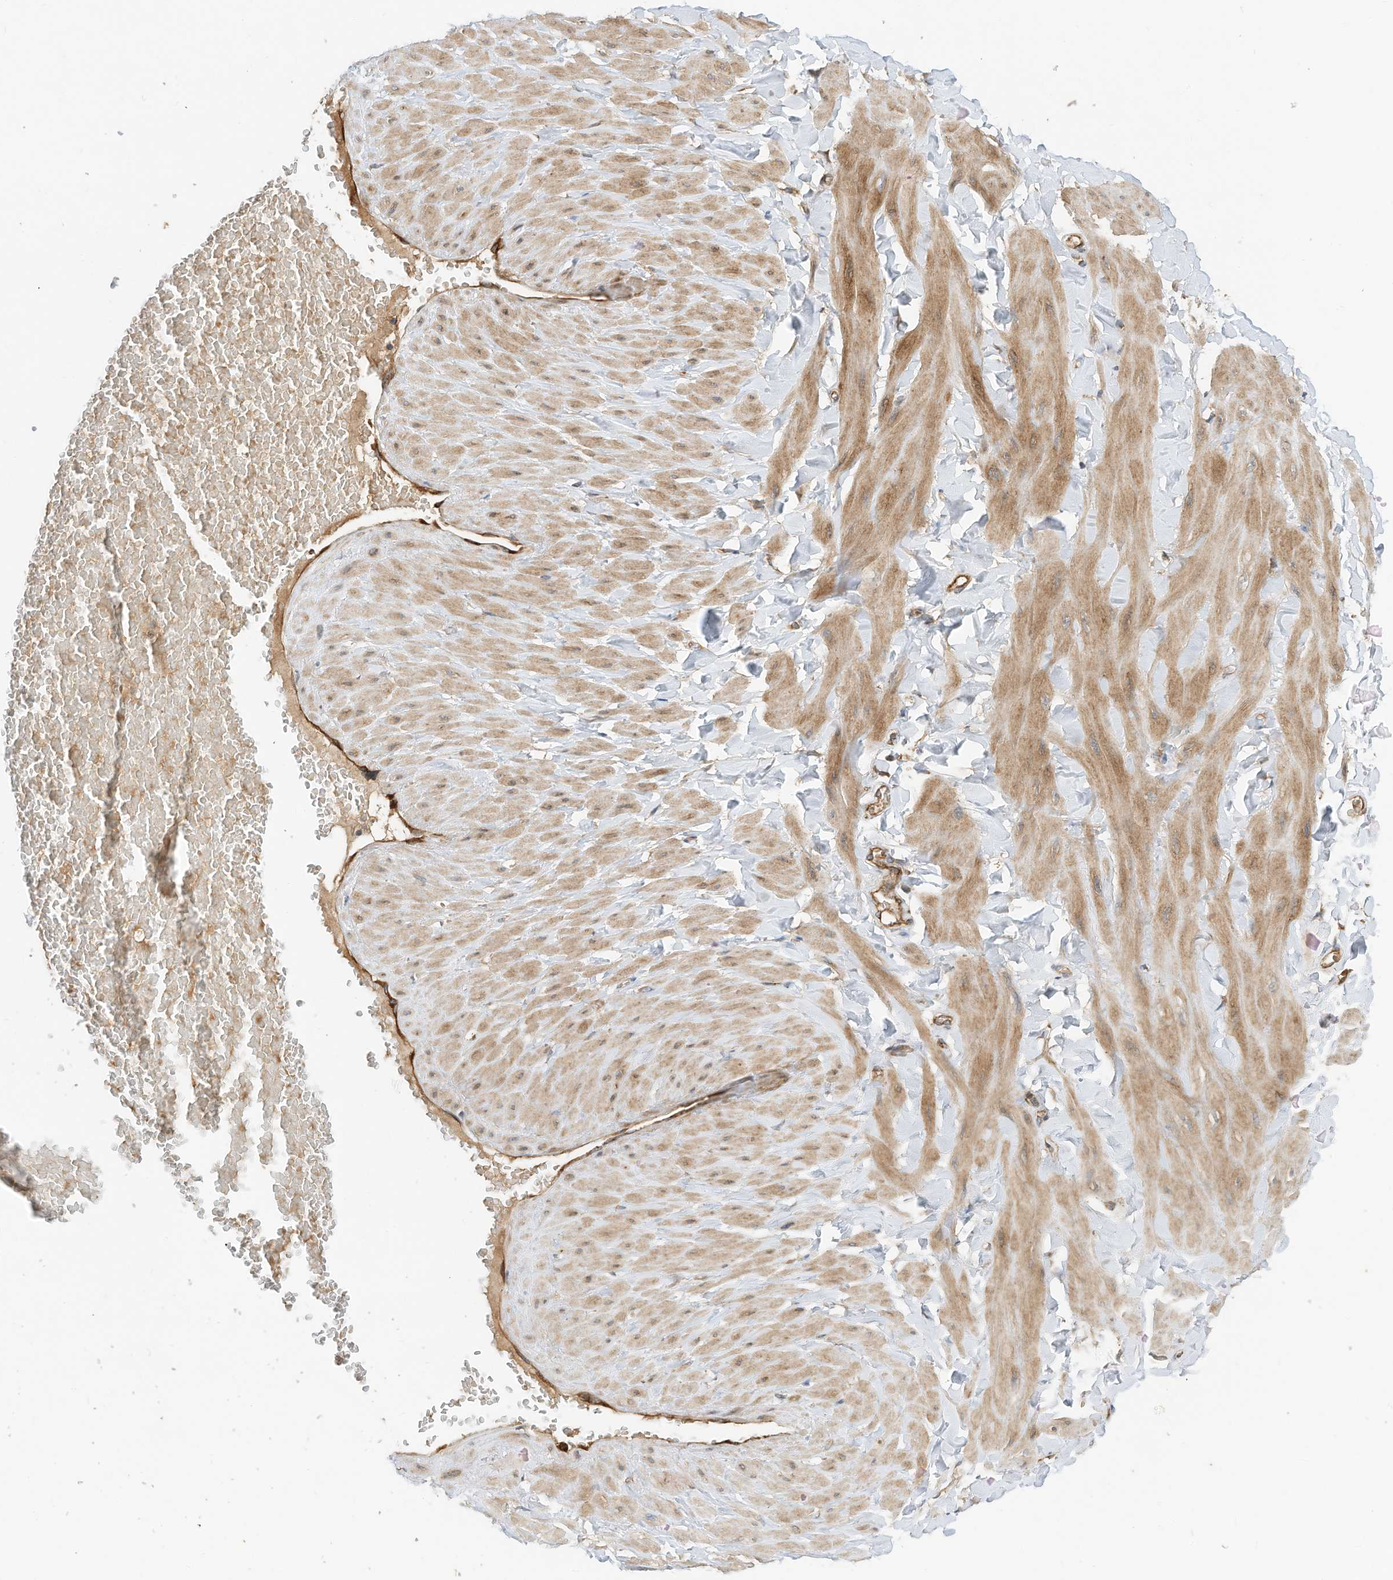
{"staining": {"intensity": "moderate", "quantity": ">75%", "location": "cytoplasmic/membranous"}, "tissue": "adipose tissue", "cell_type": "Adipocytes", "image_type": "normal", "snomed": [{"axis": "morphology", "description": "Normal tissue, NOS"}, {"axis": "topography", "description": "Adipose tissue"}, {"axis": "topography", "description": "Vascular tissue"}, {"axis": "topography", "description": "Peripheral nerve tissue"}], "caption": "Immunohistochemical staining of normal human adipose tissue shows medium levels of moderate cytoplasmic/membranous staining in about >75% of adipocytes. The staining was performed using DAB, with brown indicating positive protein expression. Nuclei are stained blue with hematoxylin.", "gene": "CPAMD8", "patient": {"sex": "male", "age": 25}}